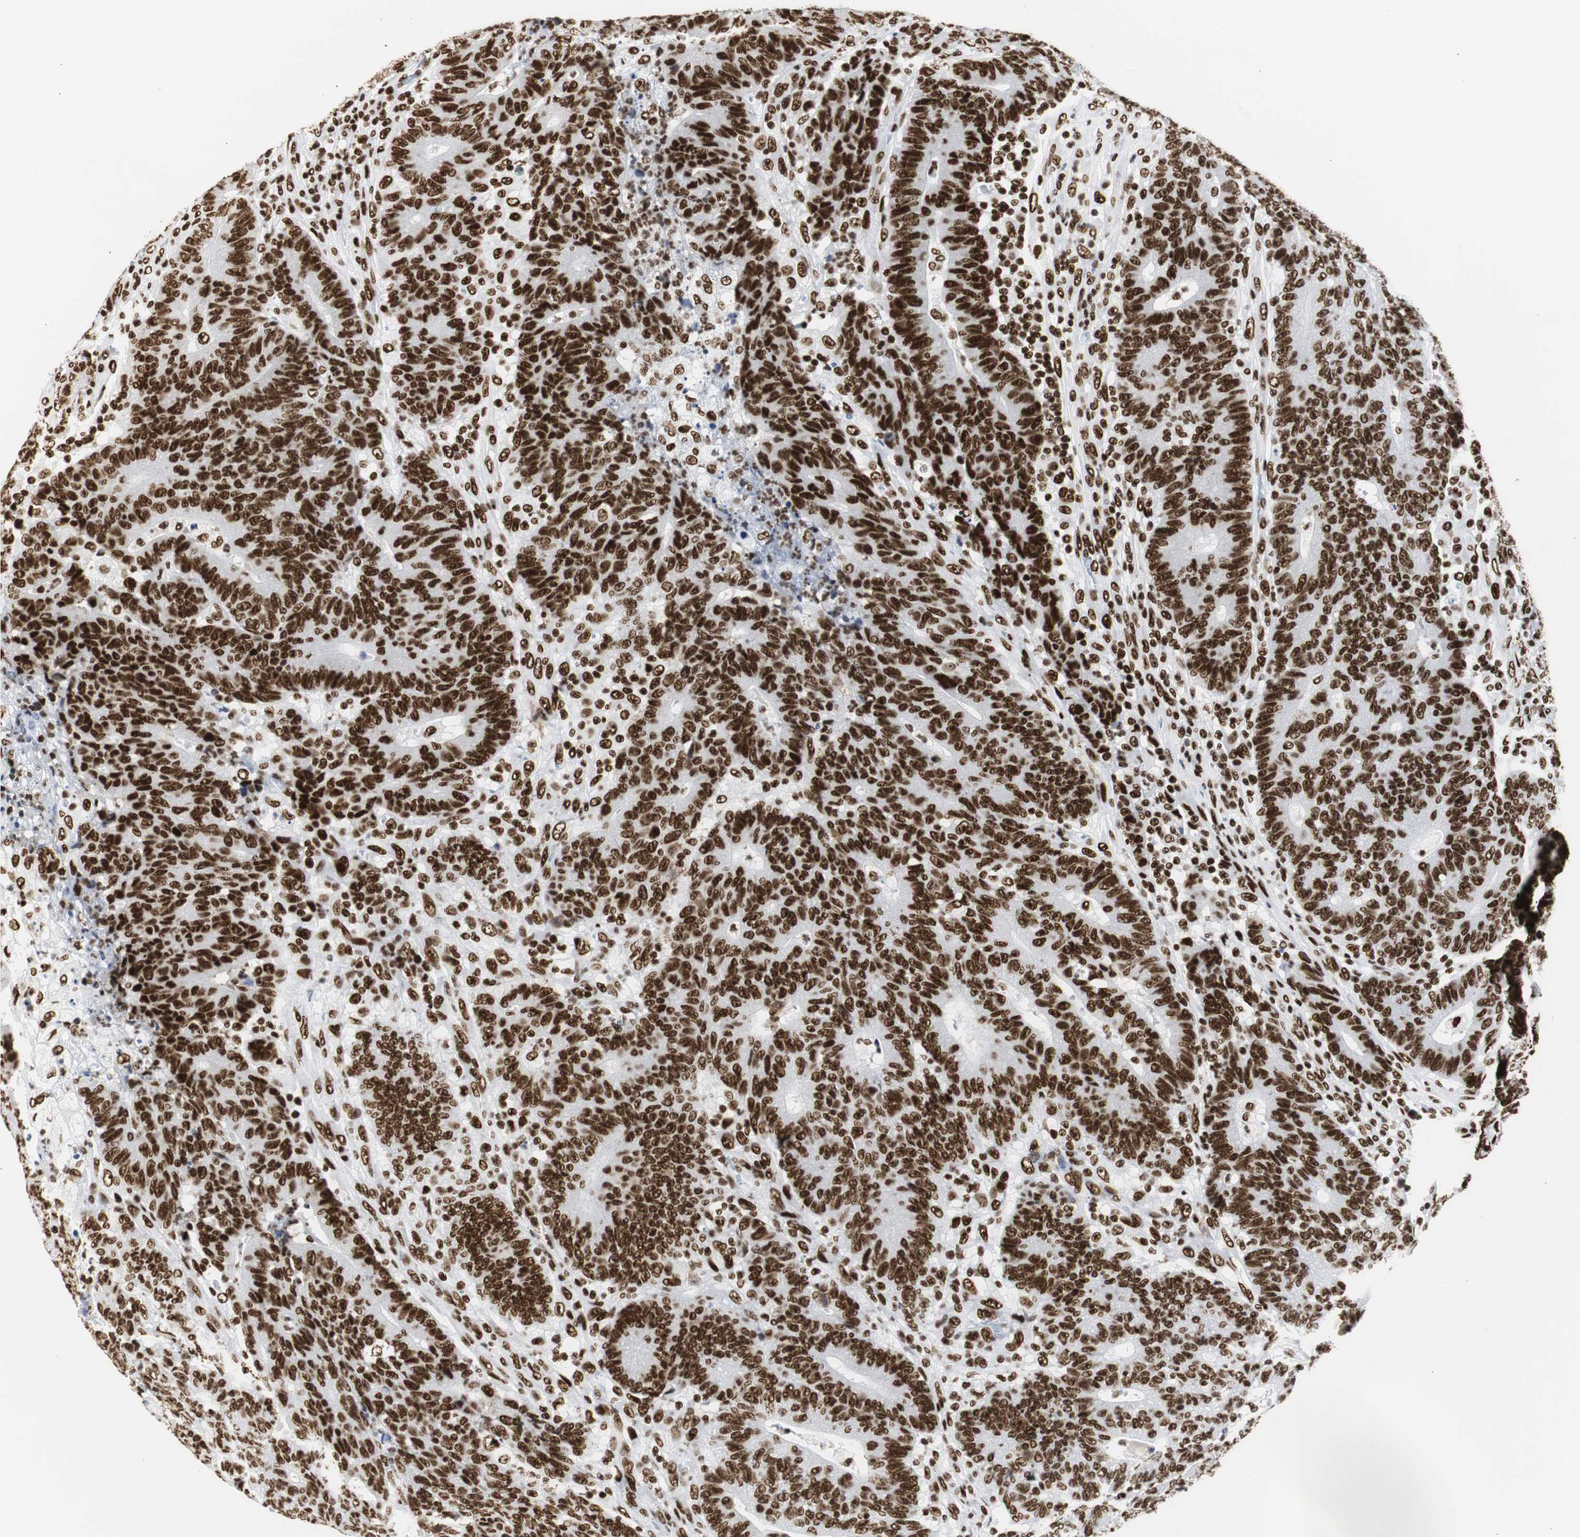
{"staining": {"intensity": "strong", "quantity": ">75%", "location": "nuclear"}, "tissue": "colorectal cancer", "cell_type": "Tumor cells", "image_type": "cancer", "snomed": [{"axis": "morphology", "description": "Normal tissue, NOS"}, {"axis": "morphology", "description": "Adenocarcinoma, NOS"}, {"axis": "topography", "description": "Colon"}], "caption": "Strong nuclear staining is identified in about >75% of tumor cells in colorectal adenocarcinoma.", "gene": "HNRNPH2", "patient": {"sex": "female", "age": 75}}